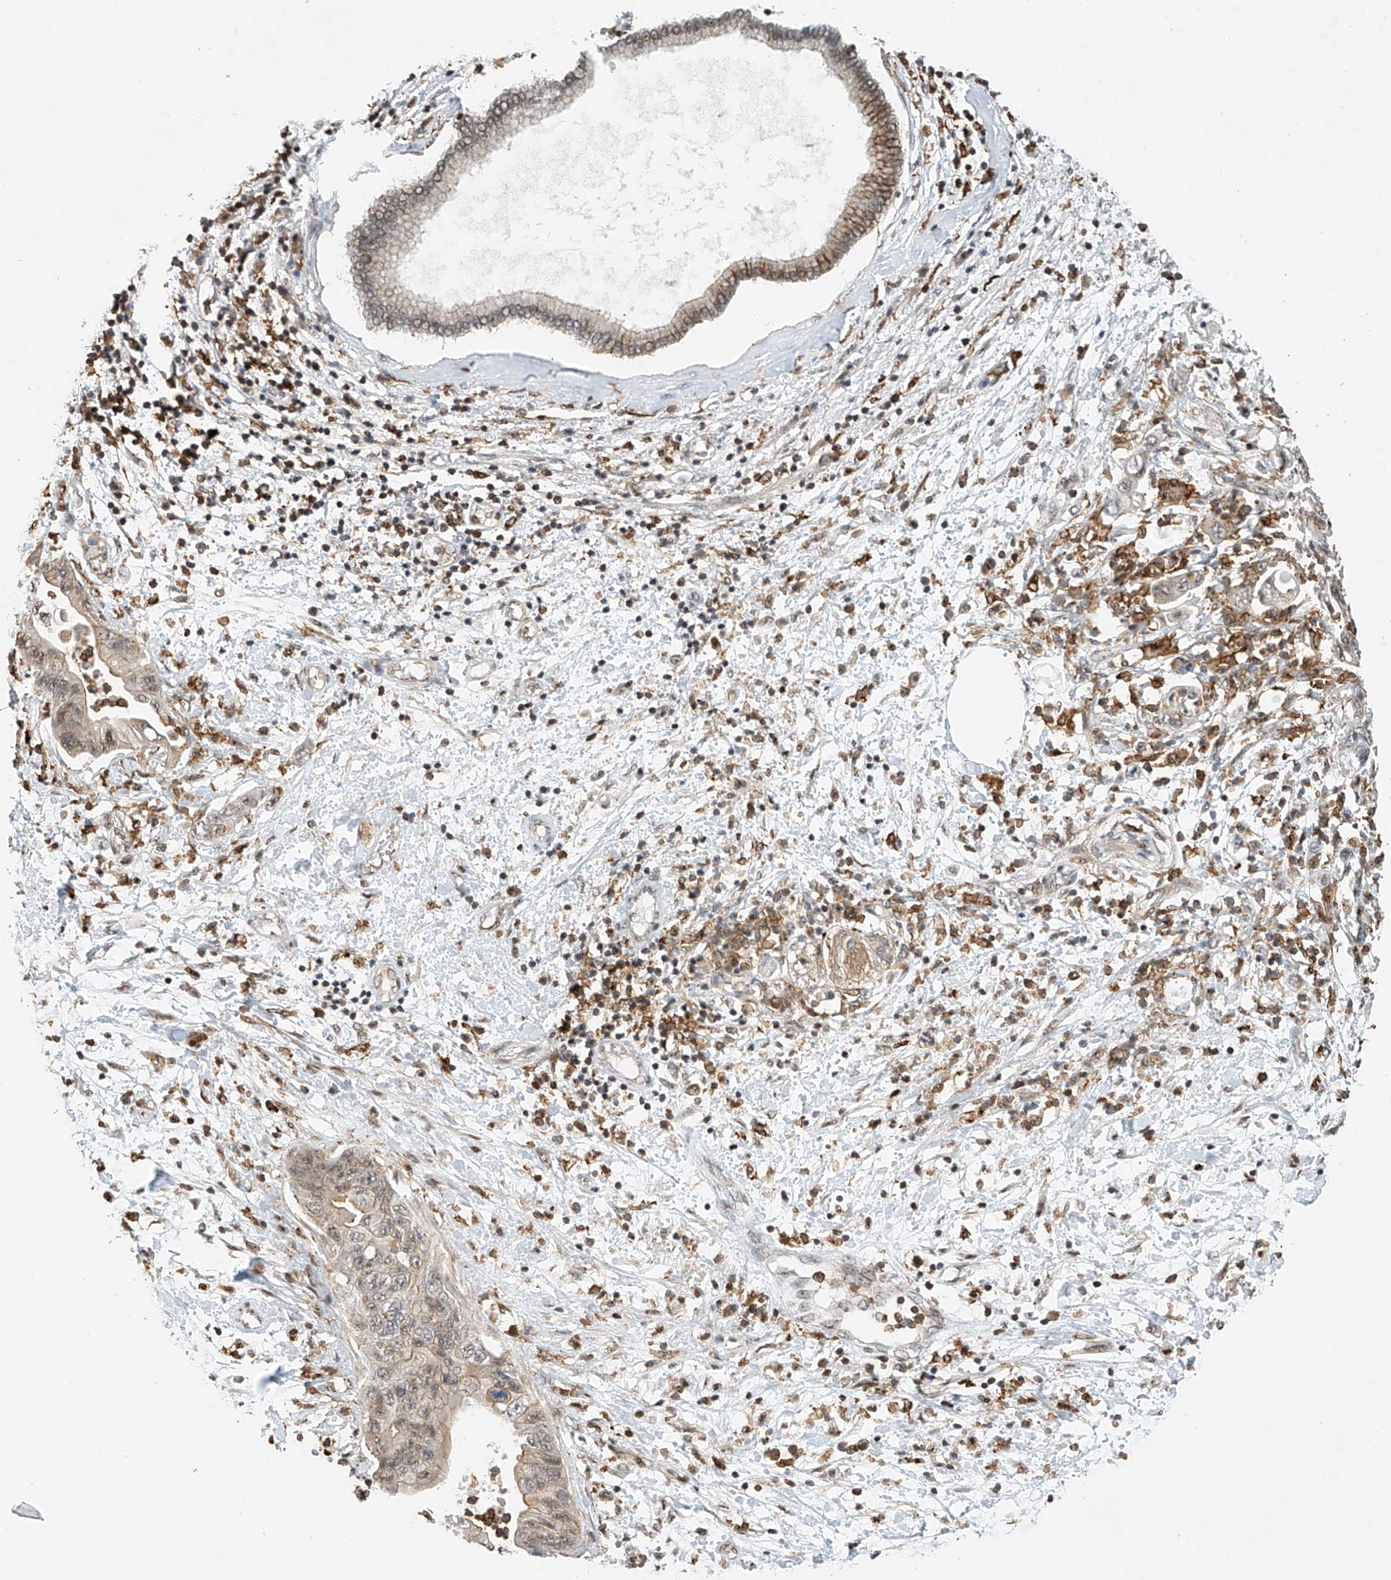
{"staining": {"intensity": "weak", "quantity": "25%-75%", "location": "nuclear"}, "tissue": "pancreatic cancer", "cell_type": "Tumor cells", "image_type": "cancer", "snomed": [{"axis": "morphology", "description": "Adenocarcinoma, NOS"}, {"axis": "topography", "description": "Pancreas"}], "caption": "DAB (3,3'-diaminobenzidine) immunohistochemical staining of human pancreatic cancer displays weak nuclear protein positivity in about 25%-75% of tumor cells.", "gene": "MICAL1", "patient": {"sex": "female", "age": 73}}